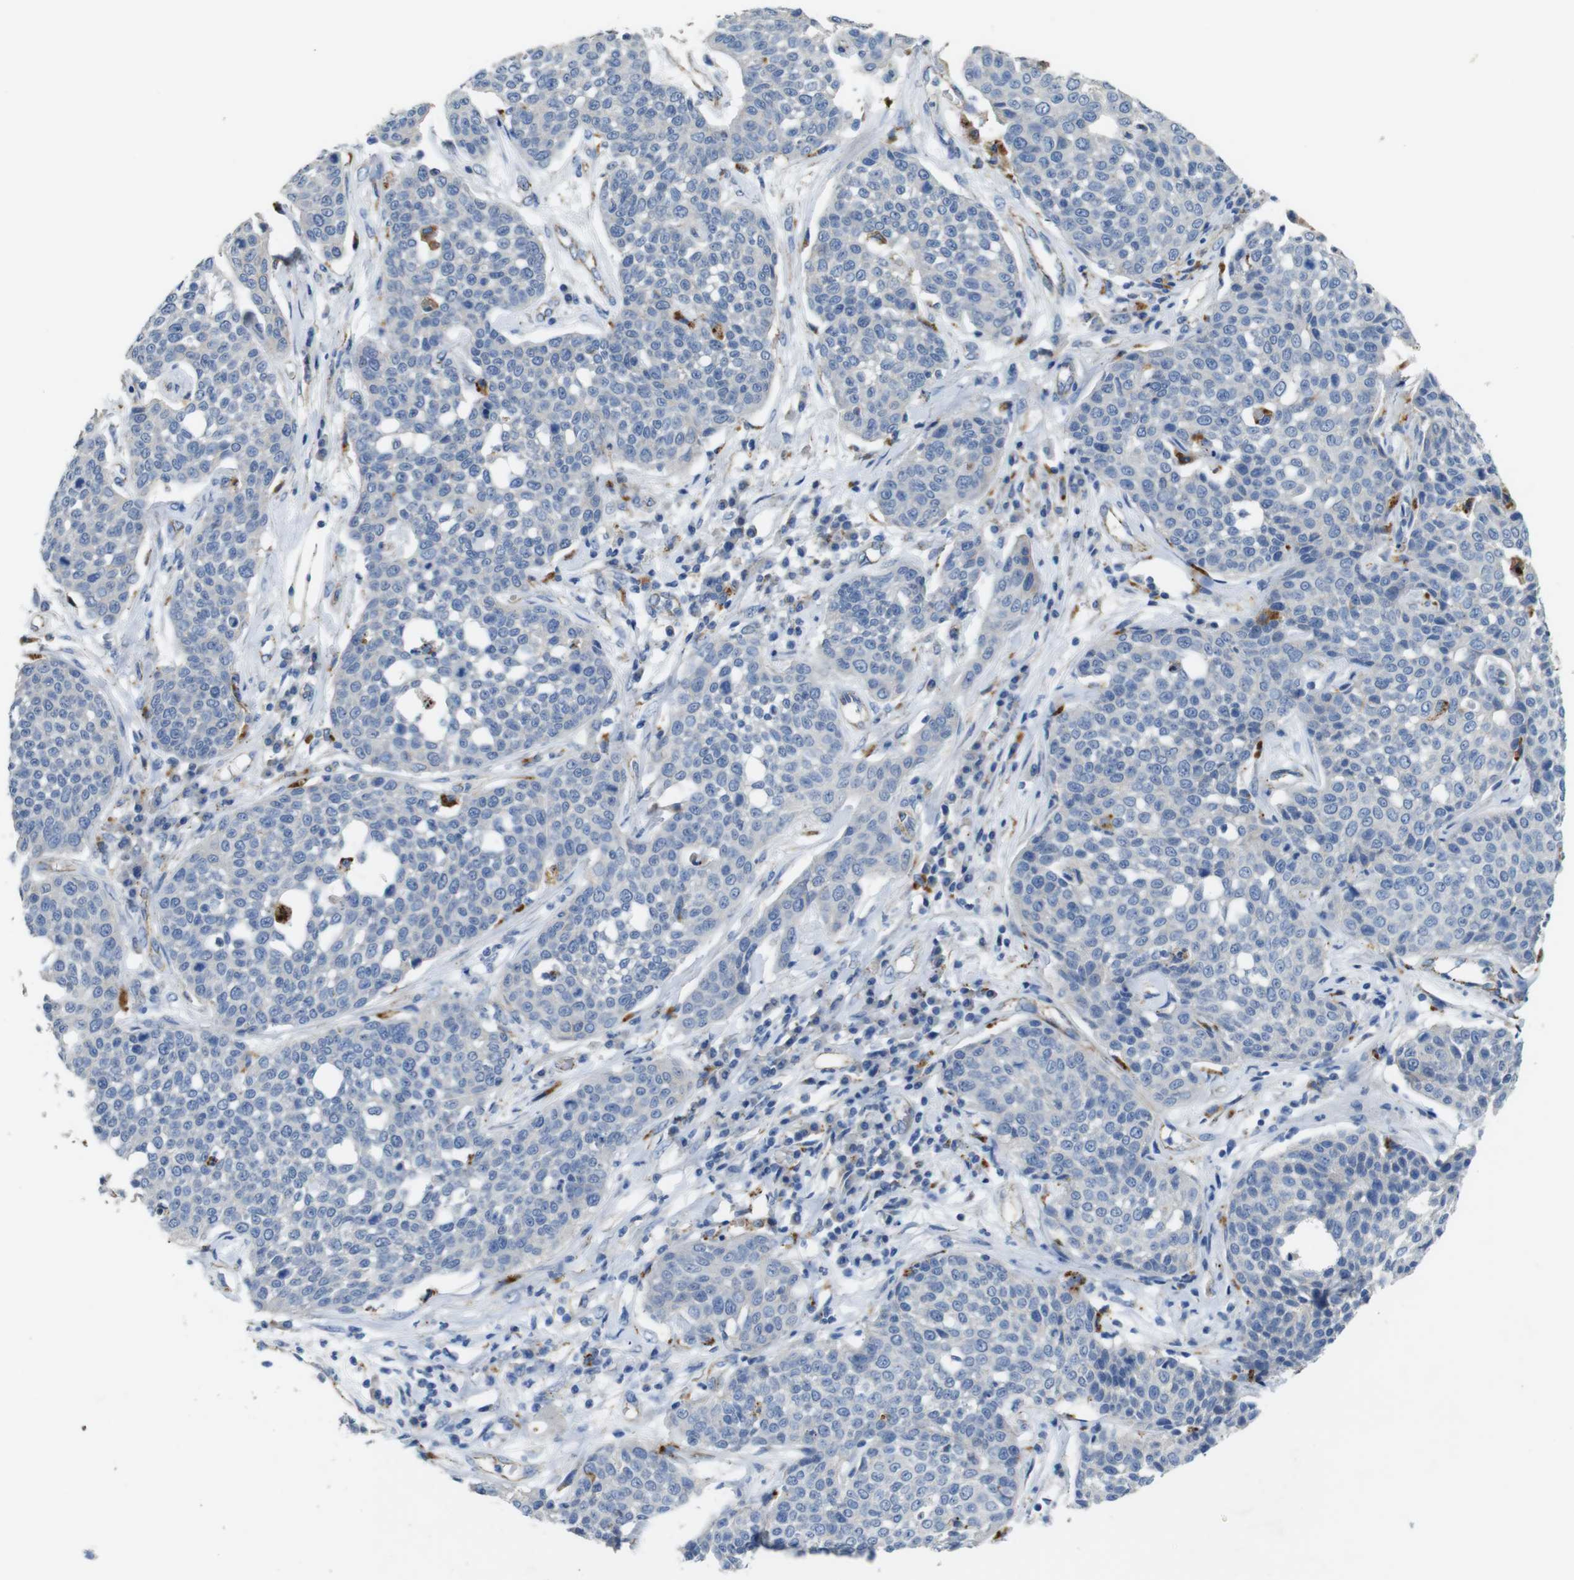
{"staining": {"intensity": "negative", "quantity": "none", "location": "none"}, "tissue": "cervical cancer", "cell_type": "Tumor cells", "image_type": "cancer", "snomed": [{"axis": "morphology", "description": "Squamous cell carcinoma, NOS"}, {"axis": "topography", "description": "Cervix"}], "caption": "Tumor cells show no significant expression in cervical cancer (squamous cell carcinoma).", "gene": "NHLRC3", "patient": {"sex": "female", "age": 34}}